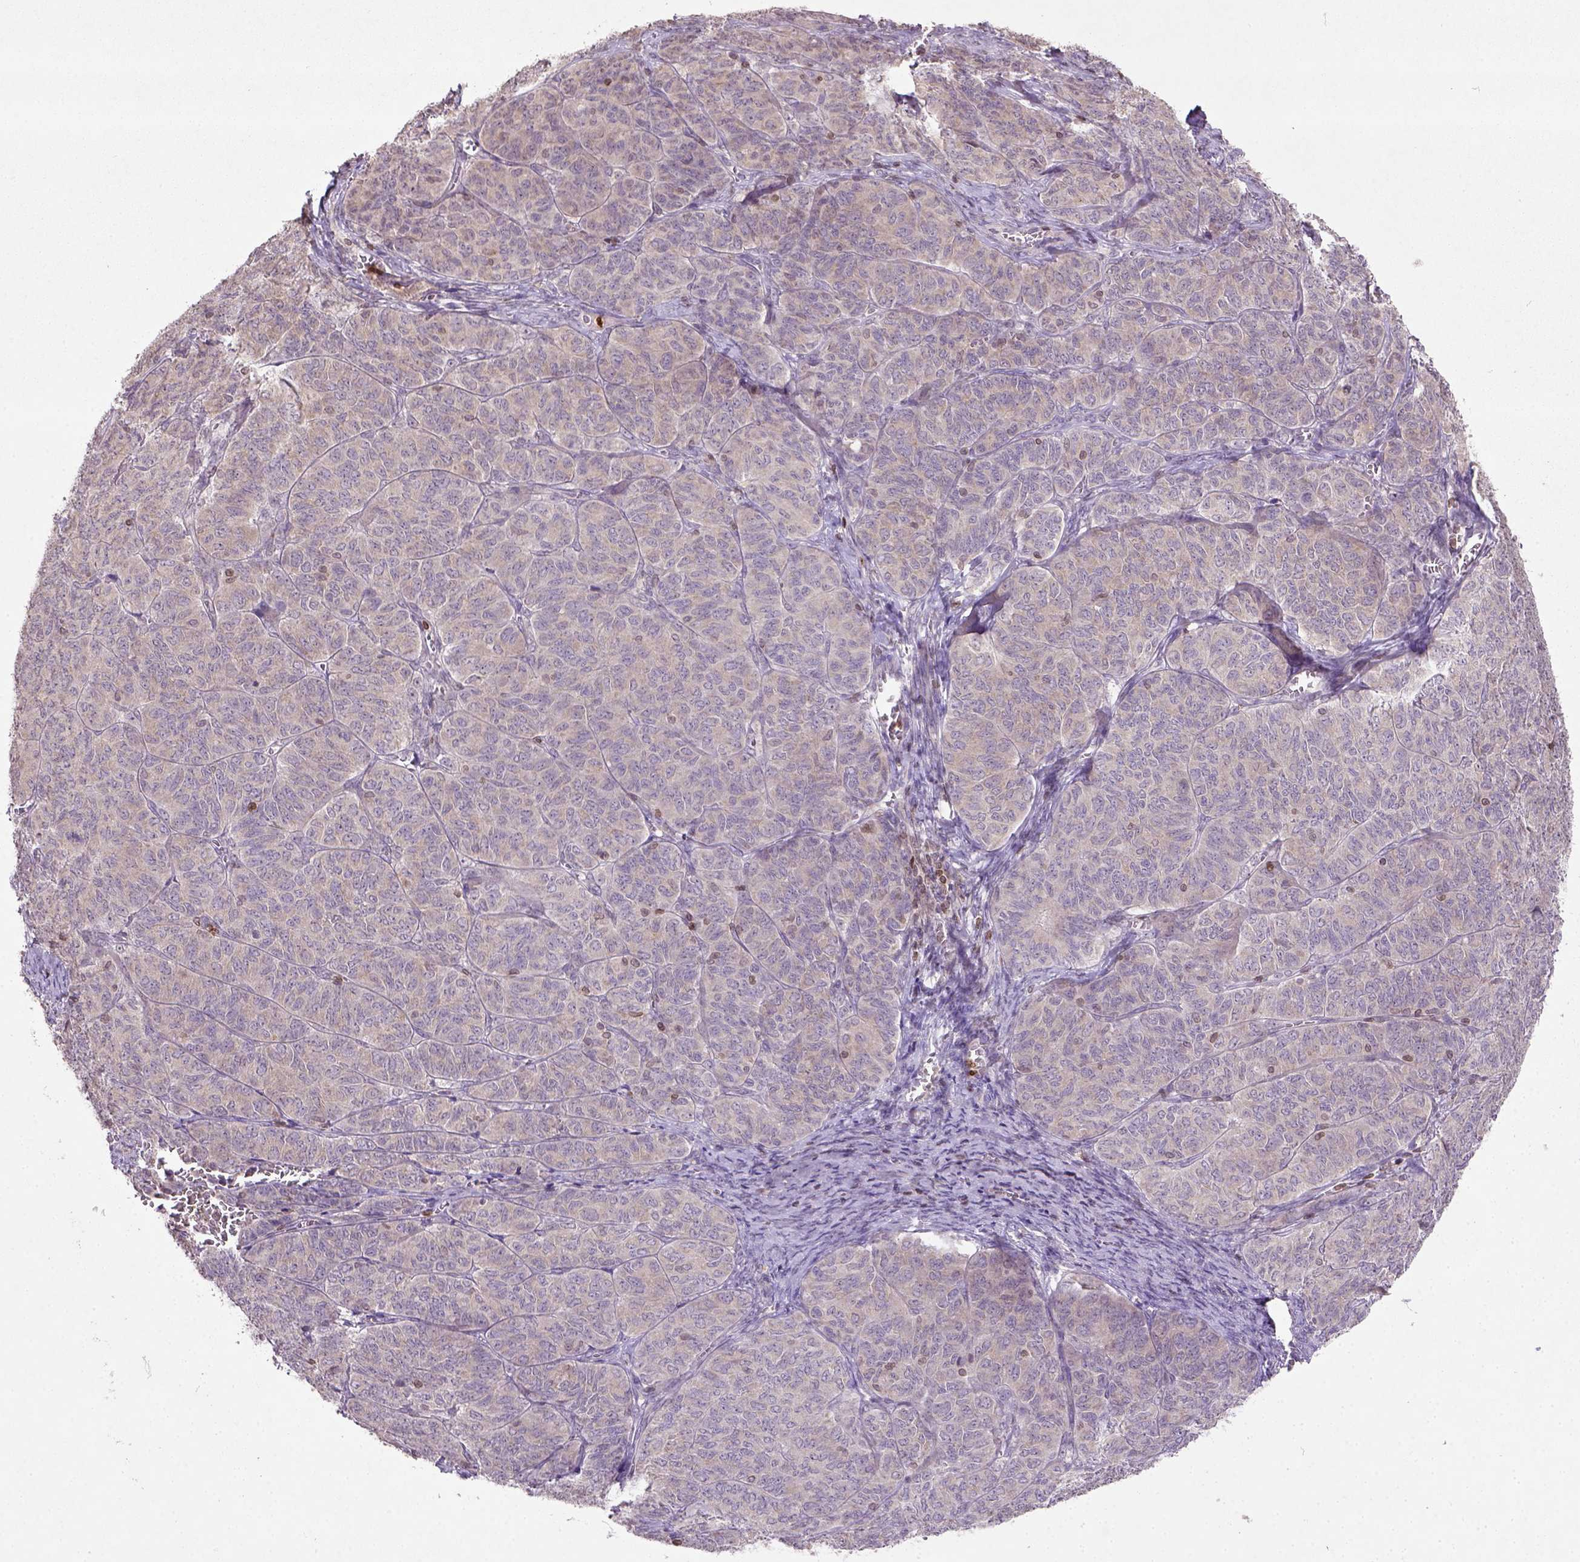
{"staining": {"intensity": "weak", "quantity": ">75%", "location": "cytoplasmic/membranous"}, "tissue": "ovarian cancer", "cell_type": "Tumor cells", "image_type": "cancer", "snomed": [{"axis": "morphology", "description": "Carcinoma, endometroid"}, {"axis": "topography", "description": "Ovary"}], "caption": "Immunohistochemical staining of human ovarian cancer (endometroid carcinoma) displays low levels of weak cytoplasmic/membranous protein staining in about >75% of tumor cells.", "gene": "NUDT3", "patient": {"sex": "female", "age": 80}}